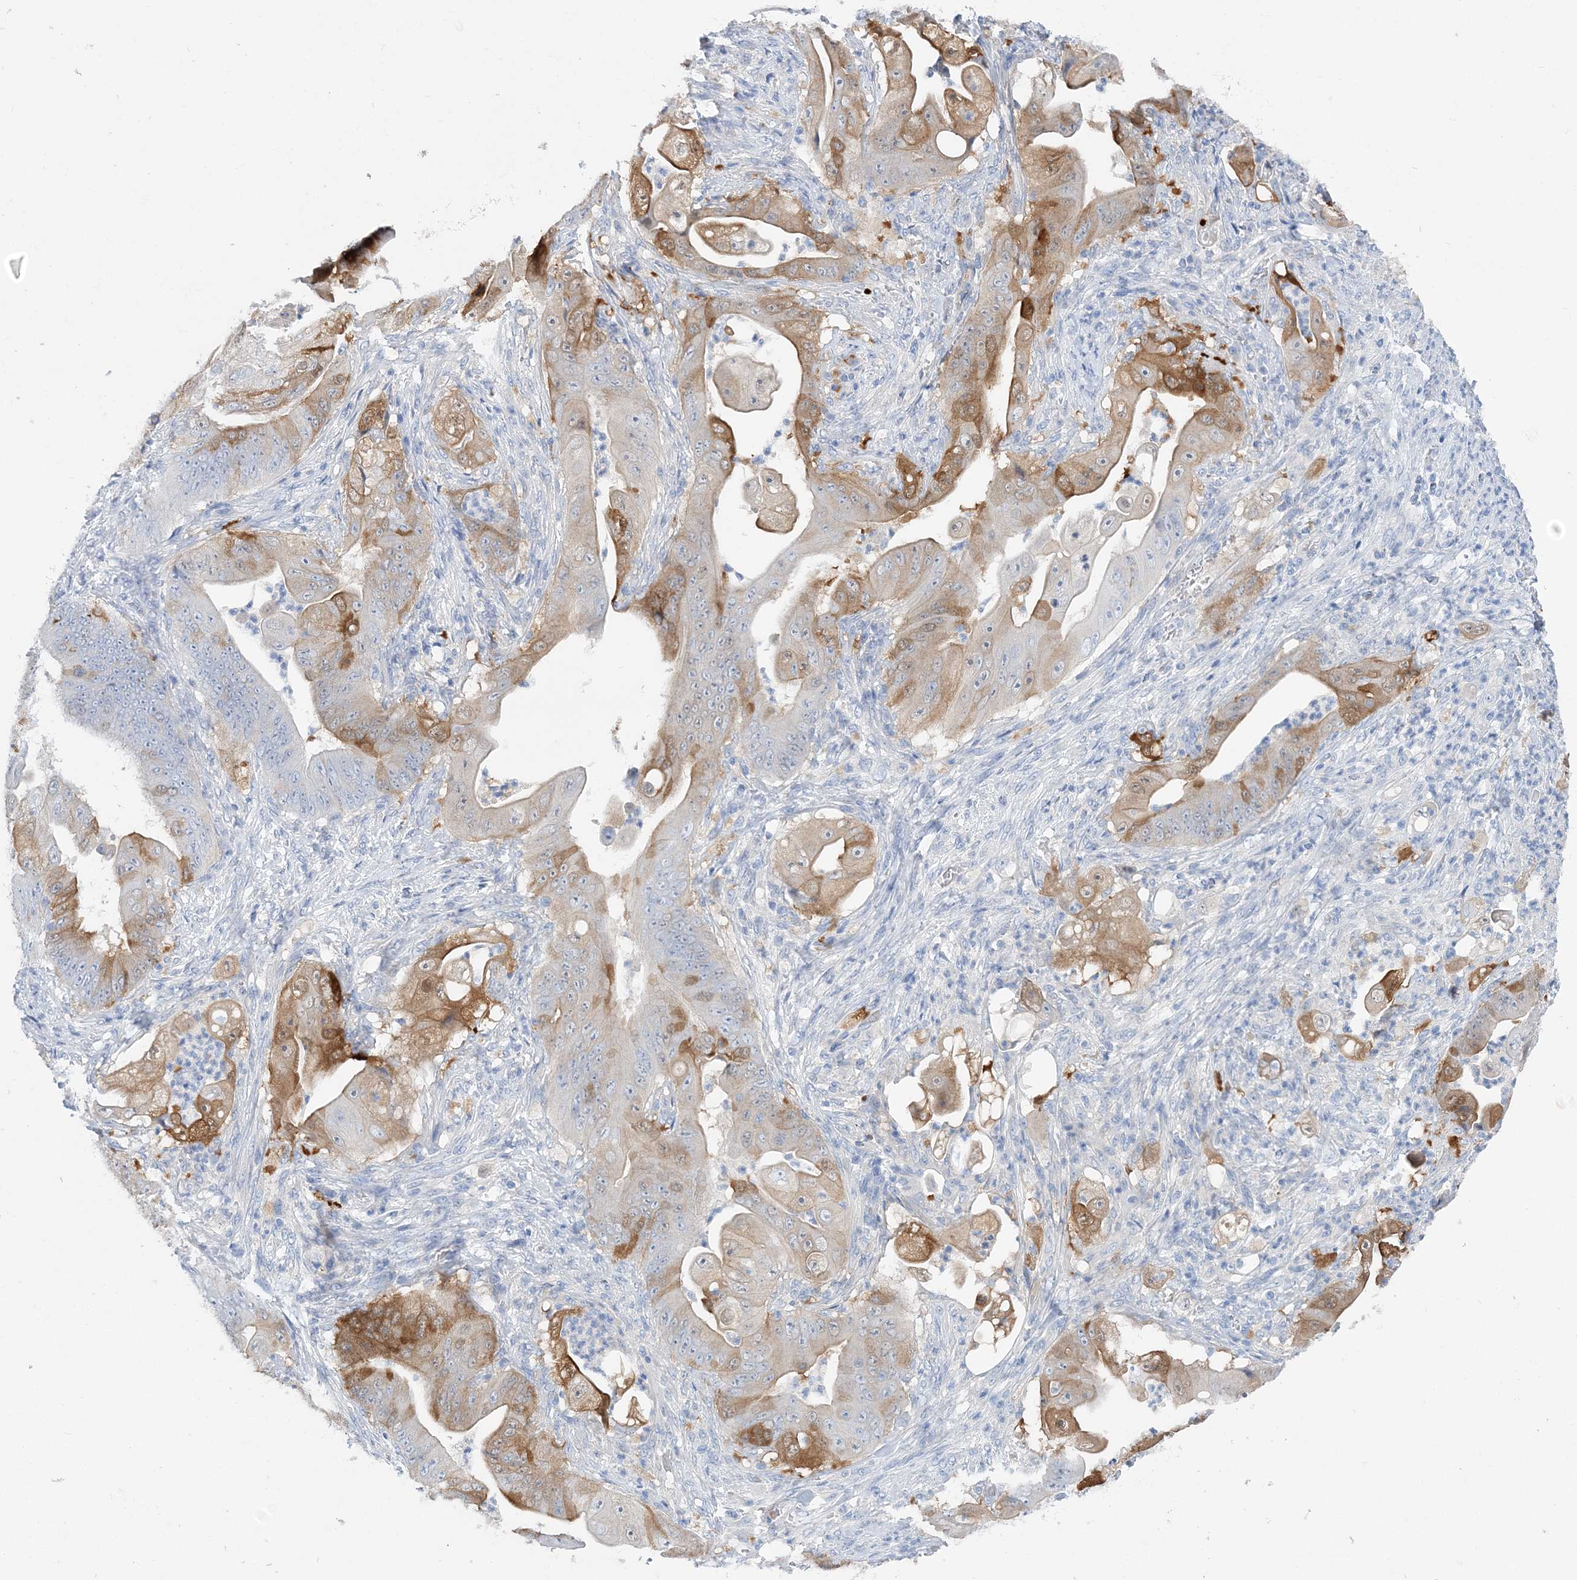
{"staining": {"intensity": "moderate", "quantity": "25%-75%", "location": "cytoplasmic/membranous"}, "tissue": "stomach cancer", "cell_type": "Tumor cells", "image_type": "cancer", "snomed": [{"axis": "morphology", "description": "Adenocarcinoma, NOS"}, {"axis": "topography", "description": "Stomach"}], "caption": "Tumor cells display medium levels of moderate cytoplasmic/membranous staining in approximately 25%-75% of cells in human stomach cancer (adenocarcinoma).", "gene": "HMGCS1", "patient": {"sex": "female", "age": 73}}